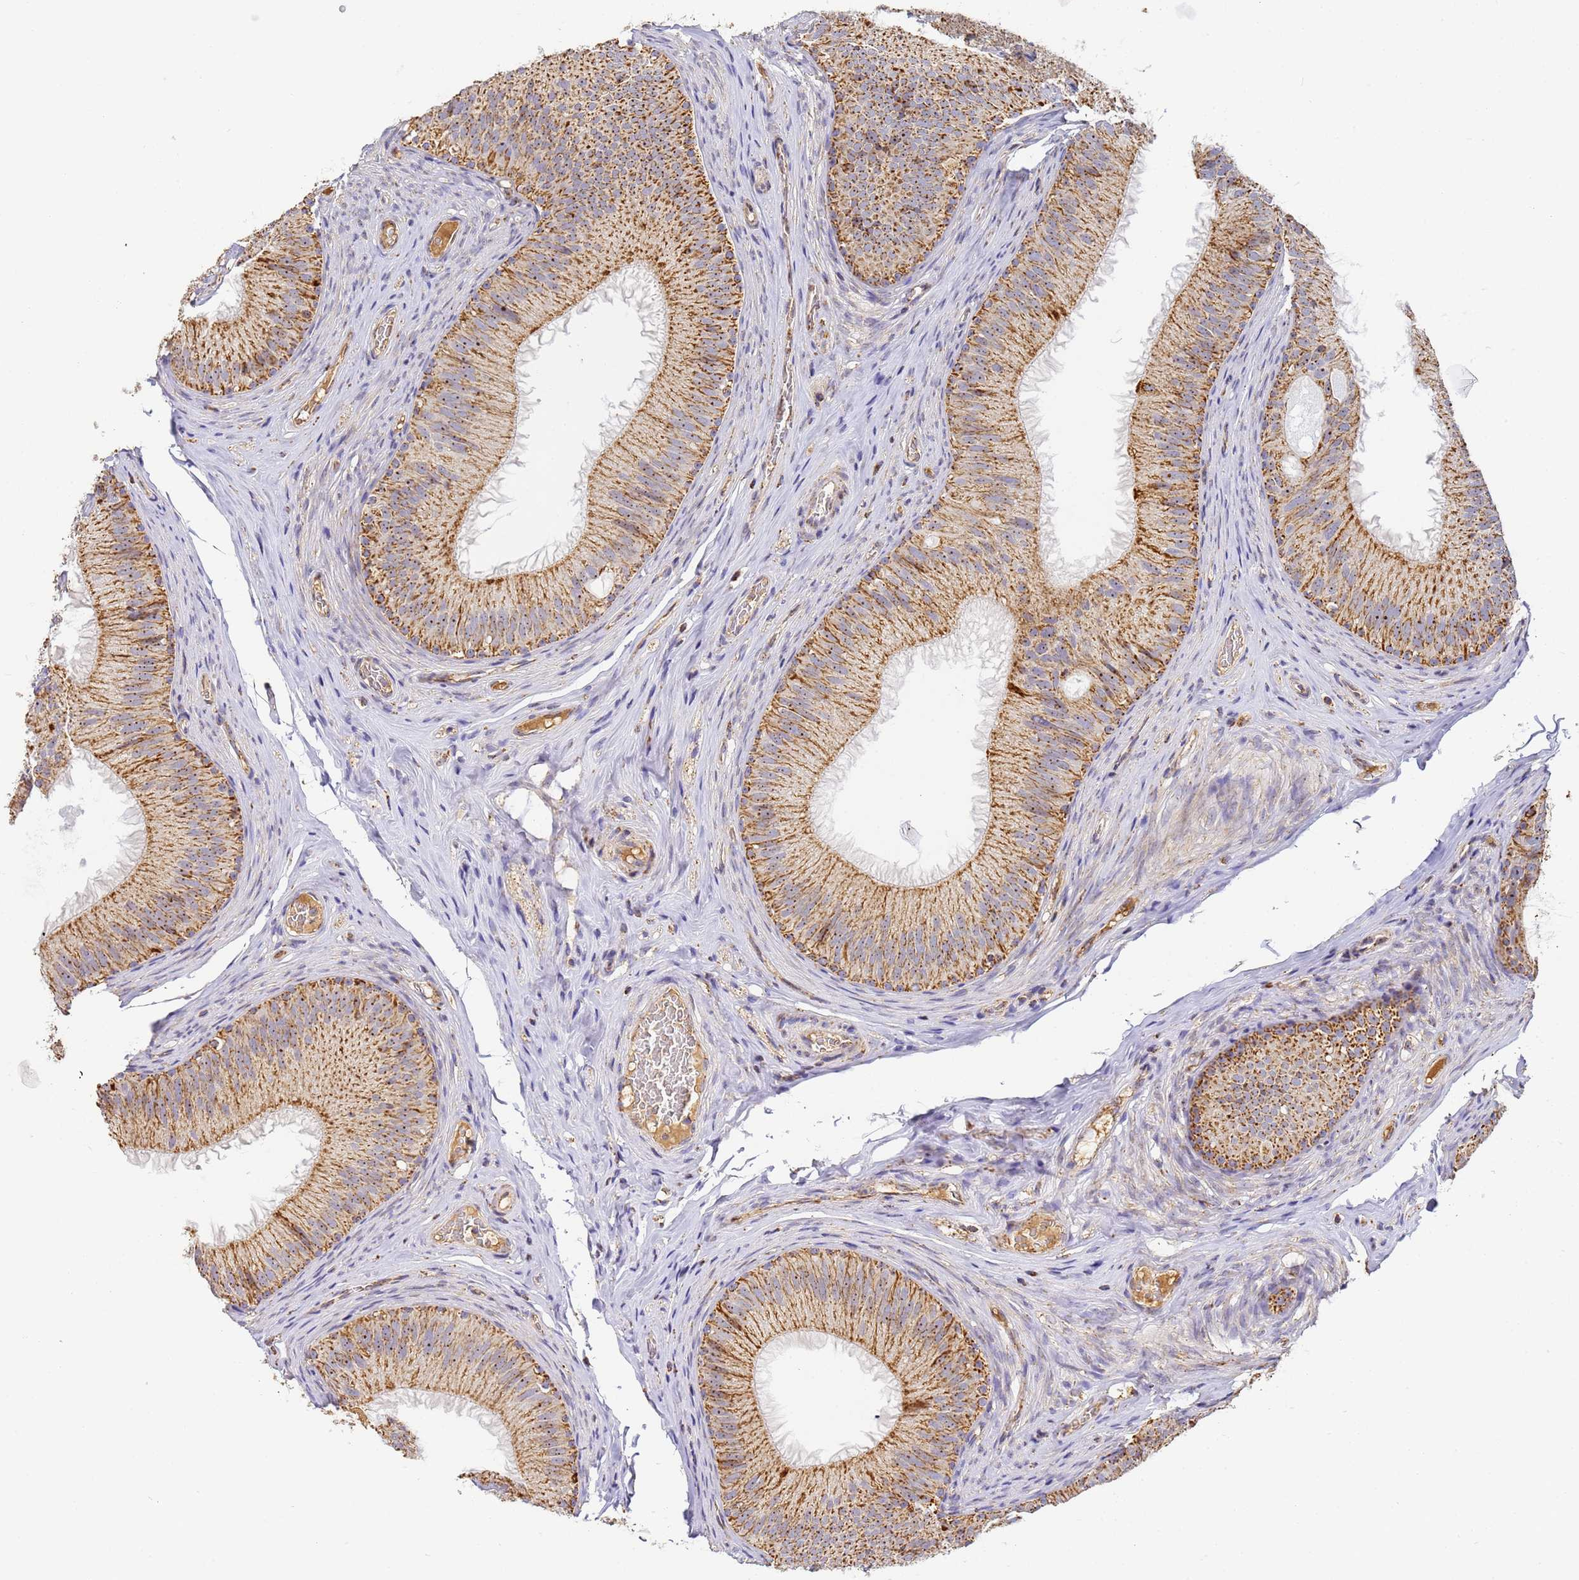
{"staining": {"intensity": "strong", "quantity": ">75%", "location": "cytoplasmic/membranous"}, "tissue": "epididymis", "cell_type": "Glandular cells", "image_type": "normal", "snomed": [{"axis": "morphology", "description": "Normal tissue, NOS"}, {"axis": "topography", "description": "Epididymis"}], "caption": "Approximately >75% of glandular cells in normal epididymis demonstrate strong cytoplasmic/membranous protein staining as visualized by brown immunohistochemical staining.", "gene": "FRG2B", "patient": {"sex": "male", "age": 34}}